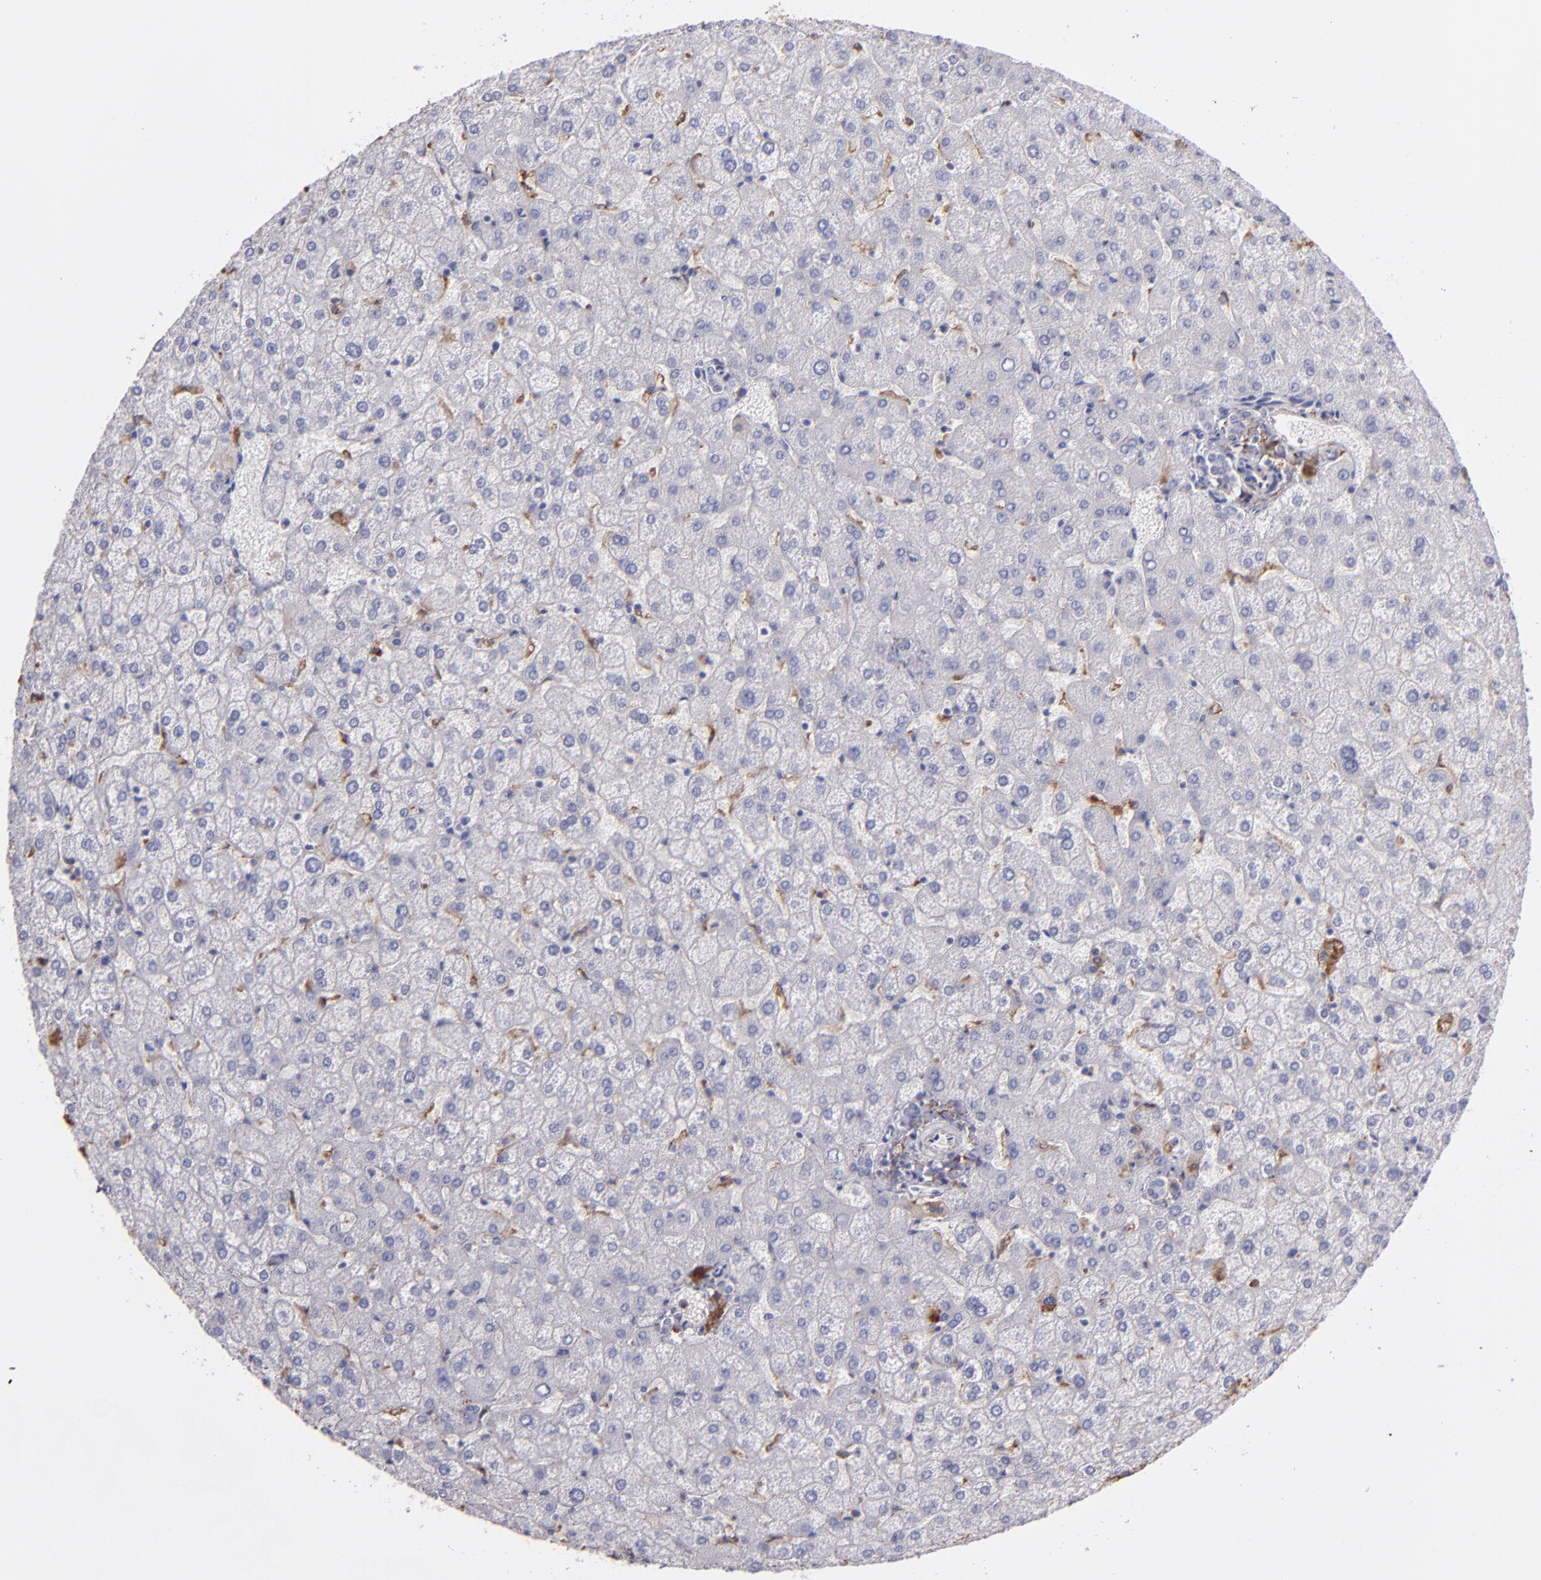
{"staining": {"intensity": "negative", "quantity": "none", "location": "none"}, "tissue": "liver", "cell_type": "Cholangiocytes", "image_type": "normal", "snomed": [{"axis": "morphology", "description": "Normal tissue, NOS"}, {"axis": "topography", "description": "Liver"}], "caption": "Micrograph shows no significant protein positivity in cholangiocytes of benign liver. (Immunohistochemistry (ihc), brightfield microscopy, high magnification).", "gene": "C1QA", "patient": {"sex": "female", "age": 32}}